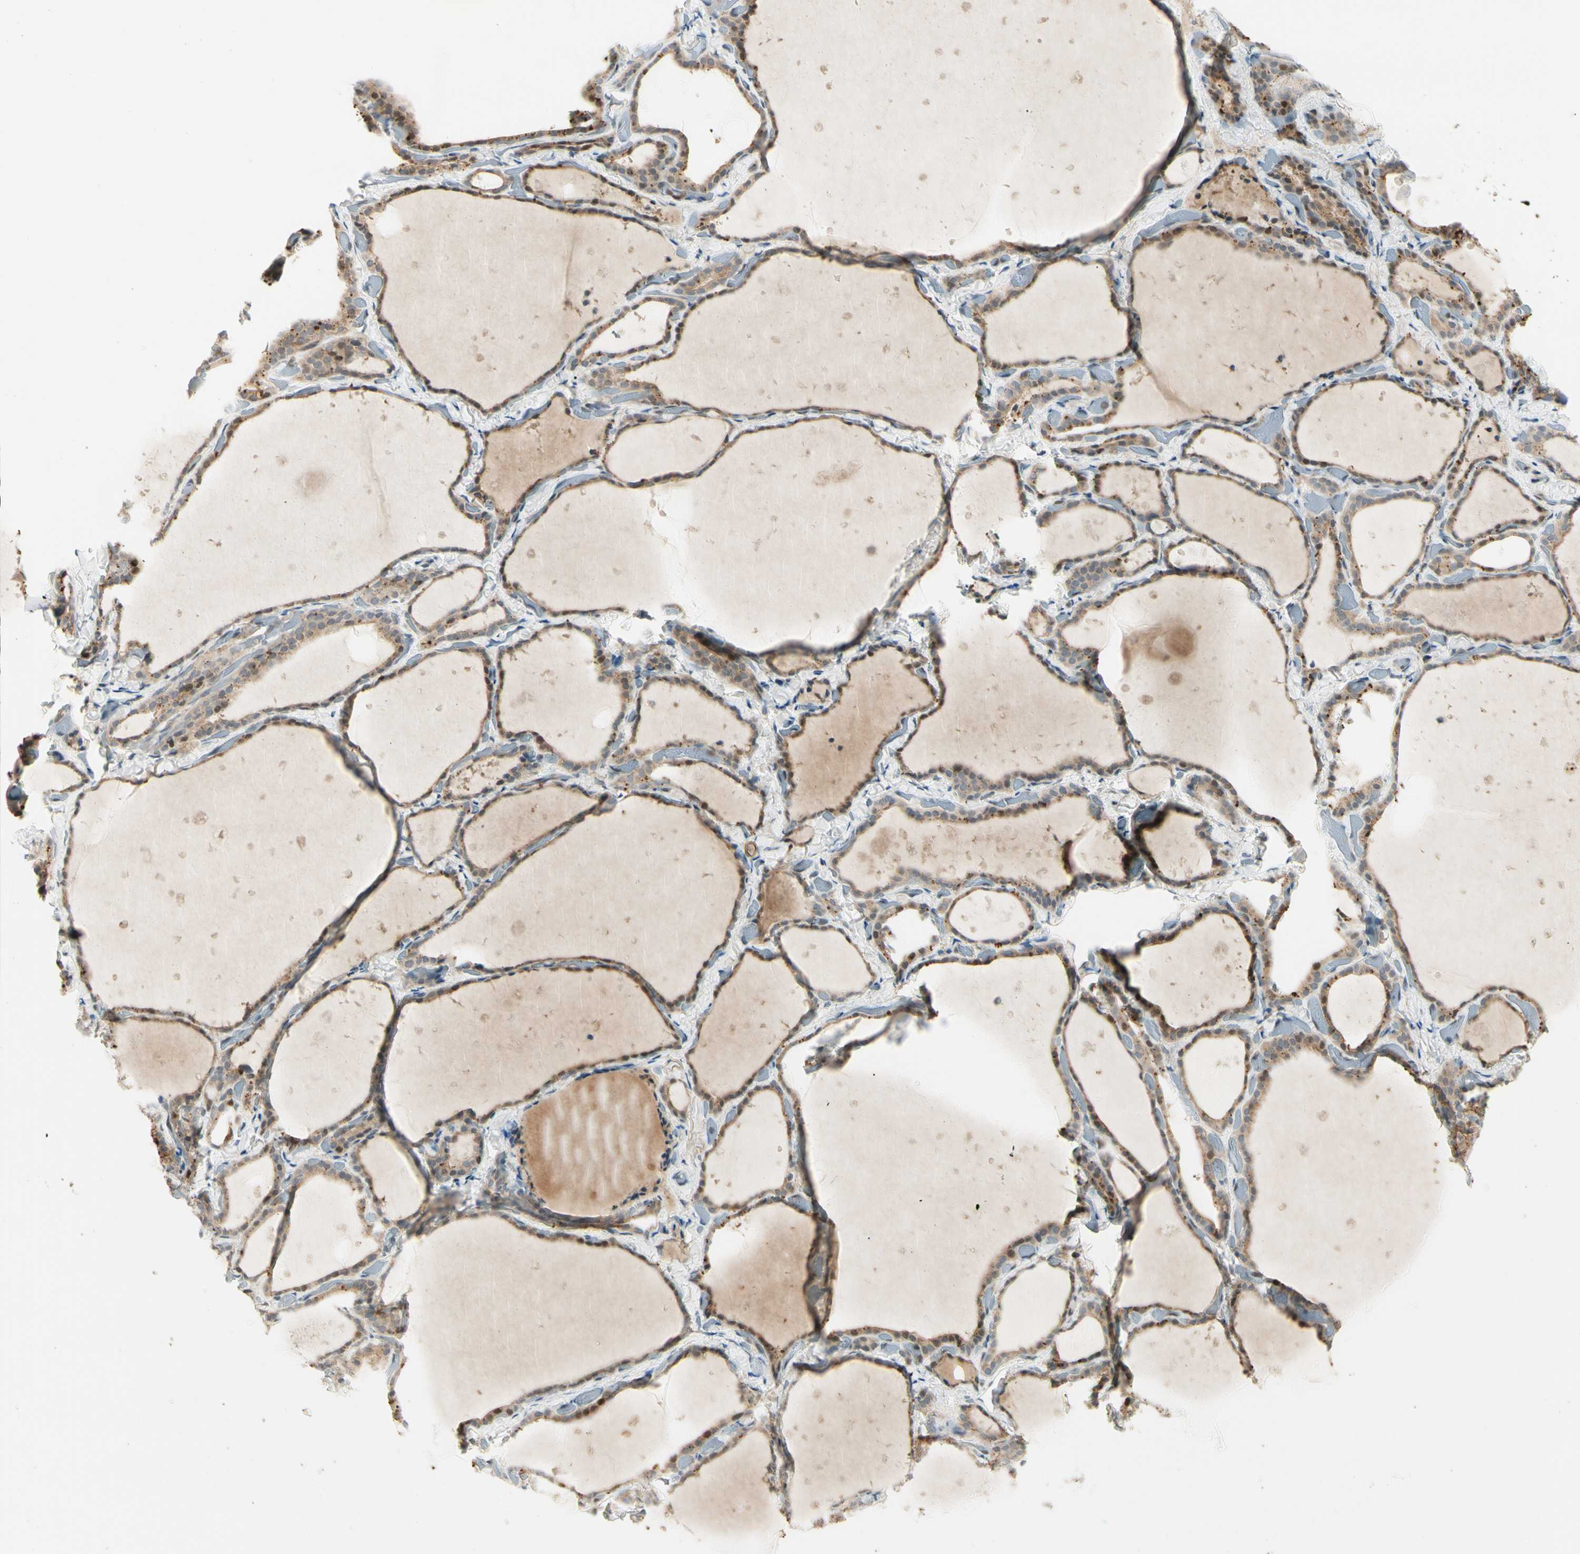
{"staining": {"intensity": "moderate", "quantity": ">75%", "location": "cytoplasmic/membranous"}, "tissue": "thyroid gland", "cell_type": "Glandular cells", "image_type": "normal", "snomed": [{"axis": "morphology", "description": "Normal tissue, NOS"}, {"axis": "topography", "description": "Thyroid gland"}], "caption": "IHC of unremarkable thyroid gland demonstrates medium levels of moderate cytoplasmic/membranous expression in approximately >75% of glandular cells. (brown staining indicates protein expression, while blue staining denotes nuclei).", "gene": "FNDC3B", "patient": {"sex": "female", "age": 44}}